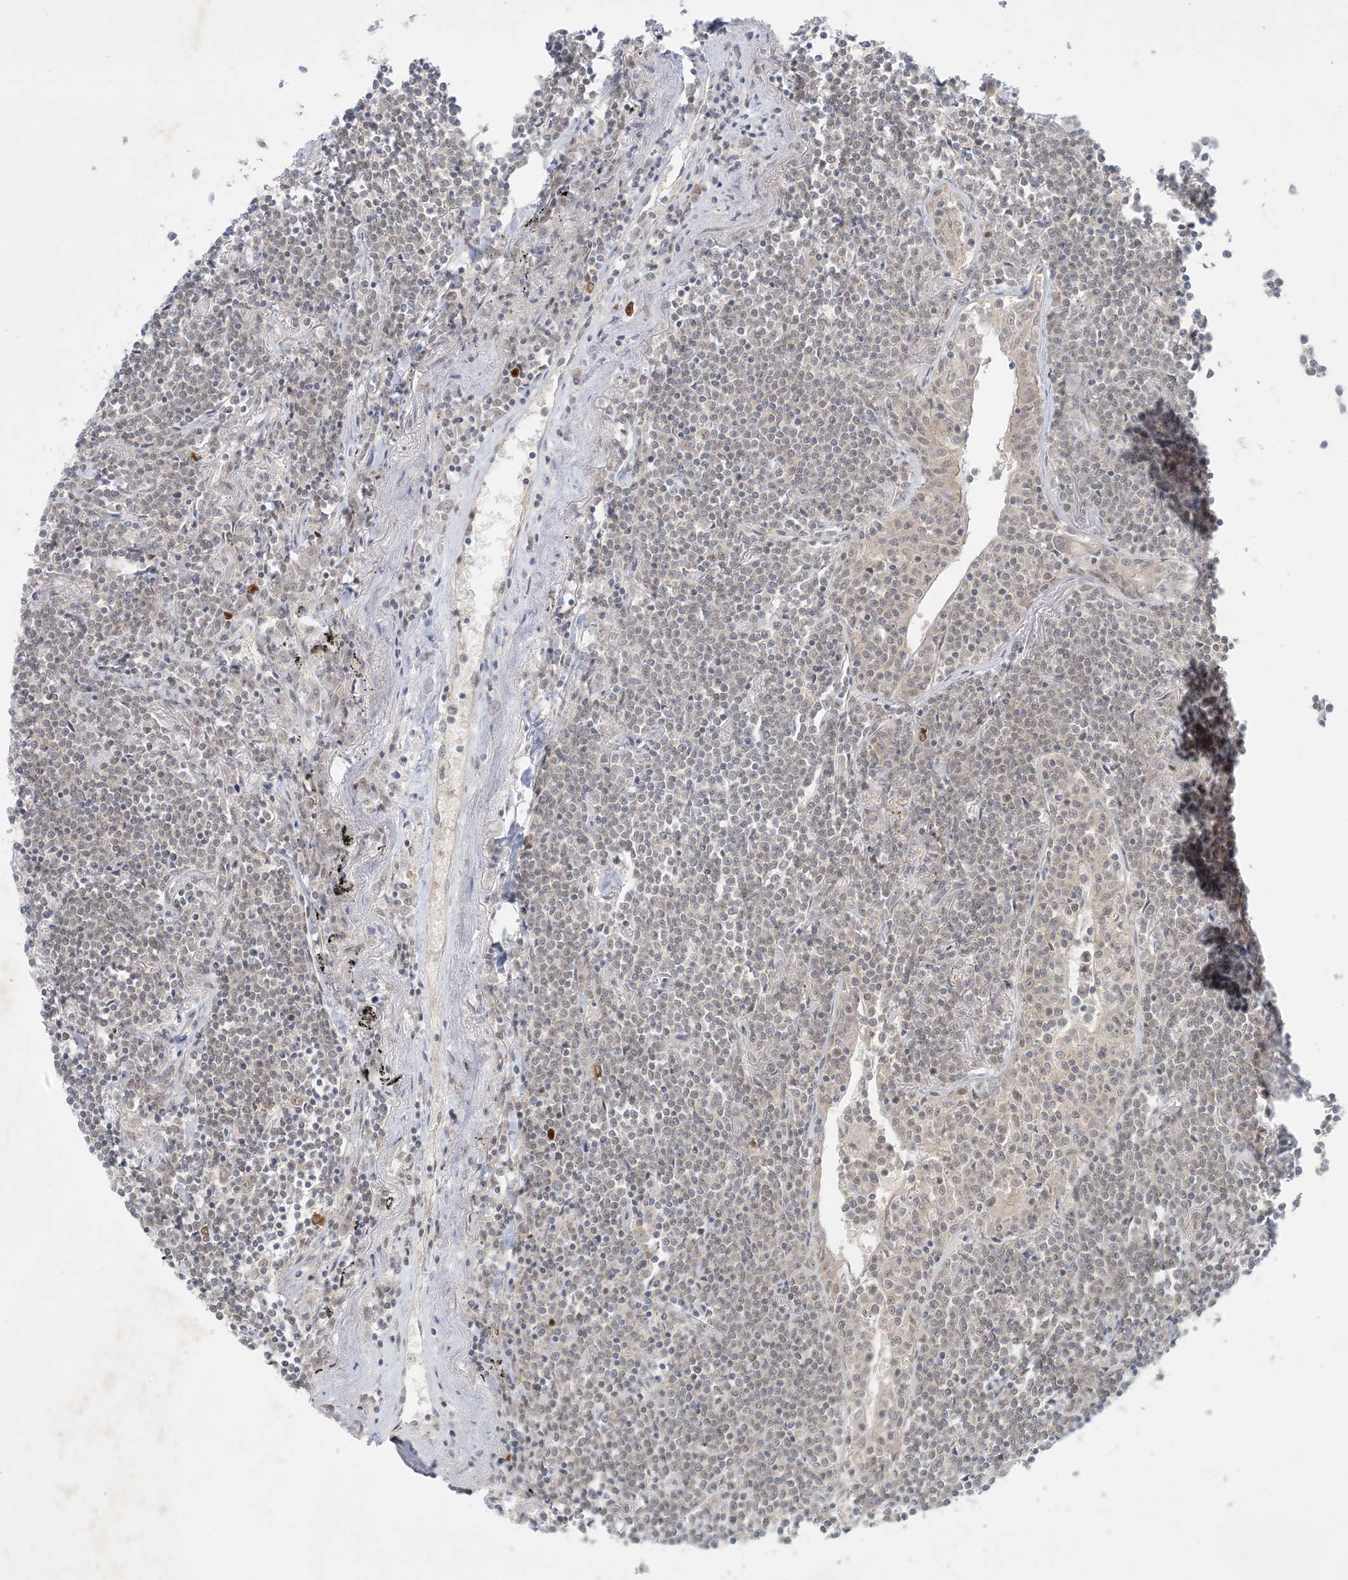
{"staining": {"intensity": "weak", "quantity": "<25%", "location": "nuclear"}, "tissue": "lymphoma", "cell_type": "Tumor cells", "image_type": "cancer", "snomed": [{"axis": "morphology", "description": "Malignant lymphoma, non-Hodgkin's type, Low grade"}, {"axis": "topography", "description": "Lung"}], "caption": "A photomicrograph of human low-grade malignant lymphoma, non-Hodgkin's type is negative for staining in tumor cells. (Immunohistochemistry, brightfield microscopy, high magnification).", "gene": "OBI1", "patient": {"sex": "female", "age": 71}}